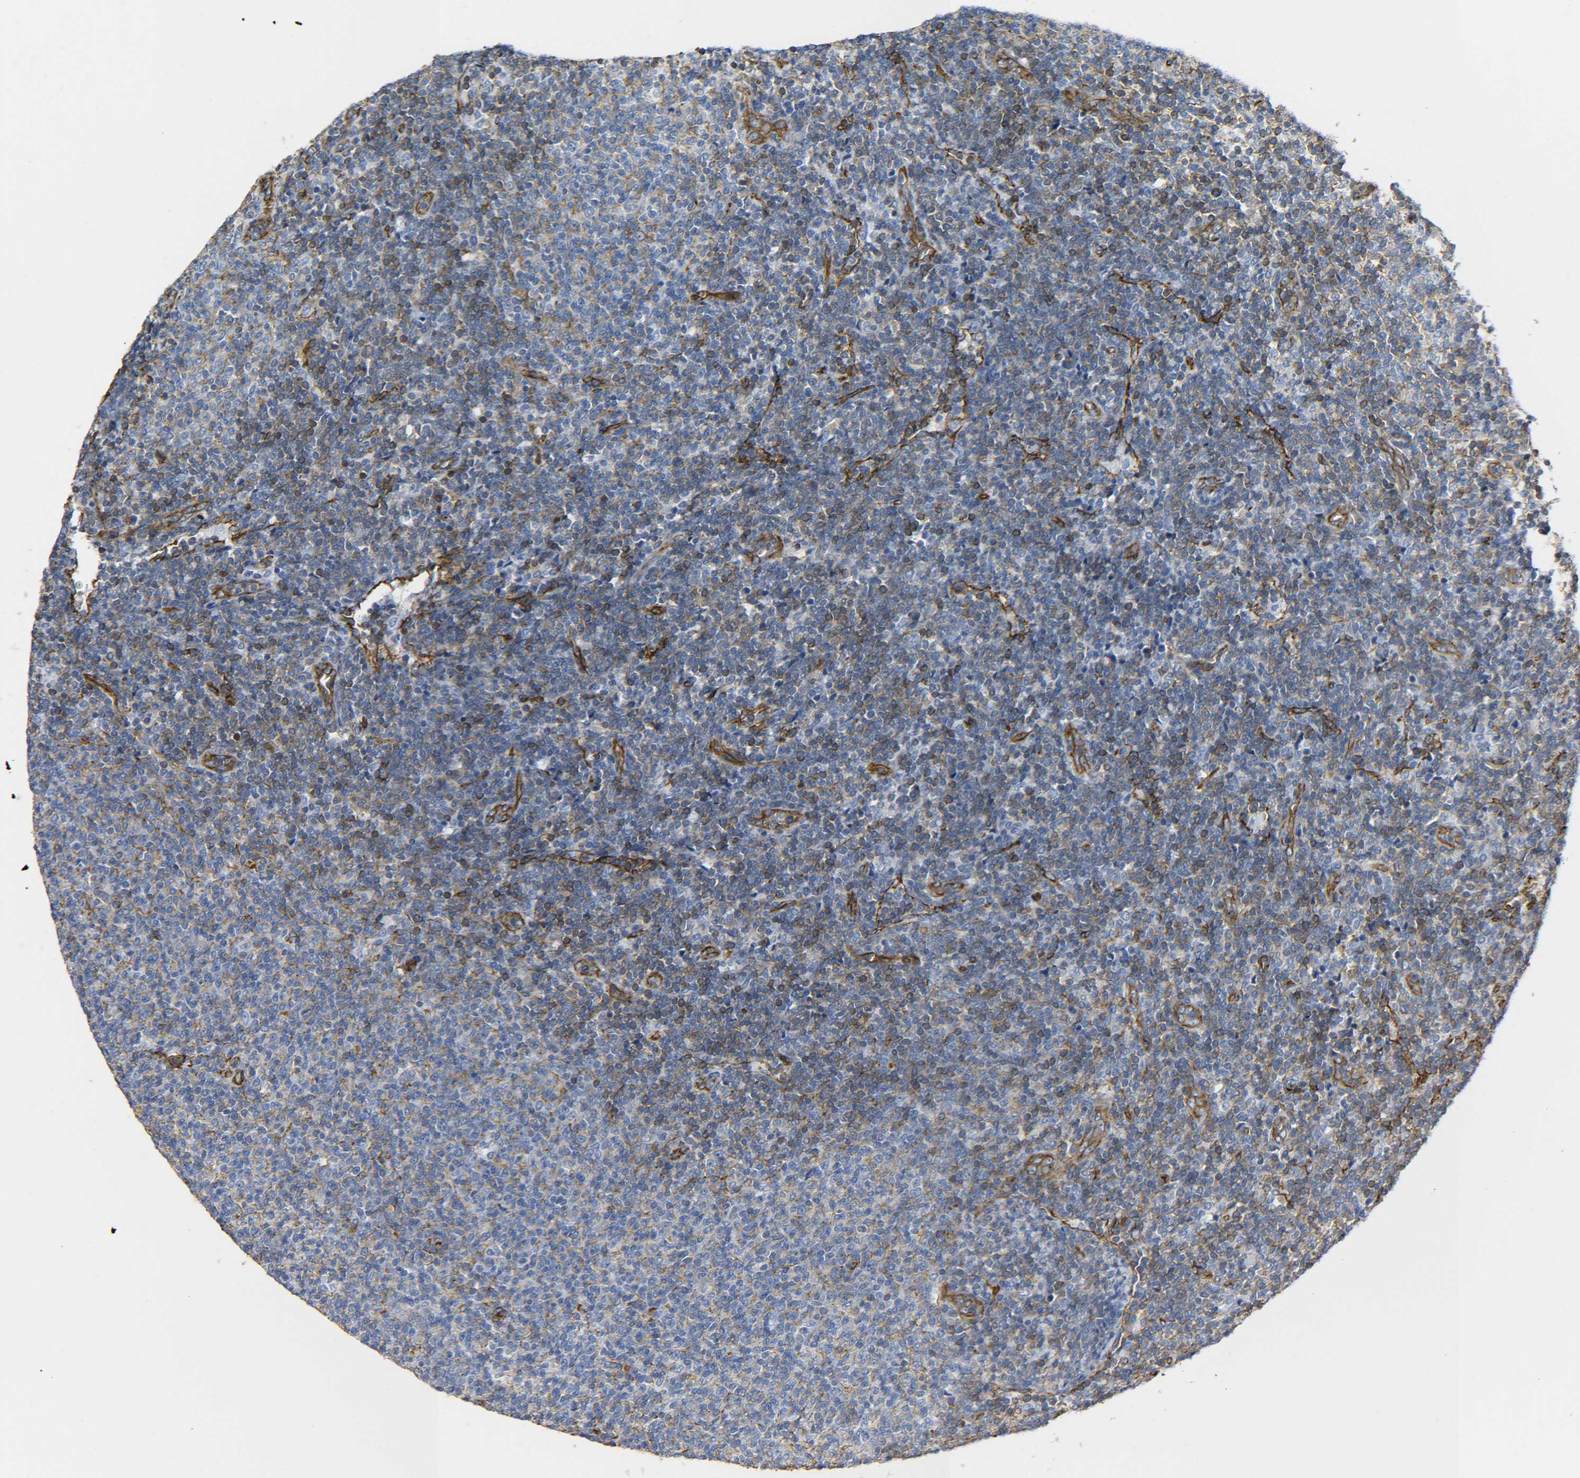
{"staining": {"intensity": "weak", "quantity": "25%-75%", "location": "cytoplasmic/membranous"}, "tissue": "lymphoma", "cell_type": "Tumor cells", "image_type": "cancer", "snomed": [{"axis": "morphology", "description": "Malignant lymphoma, non-Hodgkin's type, Low grade"}, {"axis": "topography", "description": "Lymph node"}], "caption": "DAB (3,3'-diaminobenzidine) immunohistochemical staining of human lymphoma reveals weak cytoplasmic/membranous protein expression in approximately 25%-75% of tumor cells.", "gene": "SPTBN1", "patient": {"sex": "male", "age": 66}}